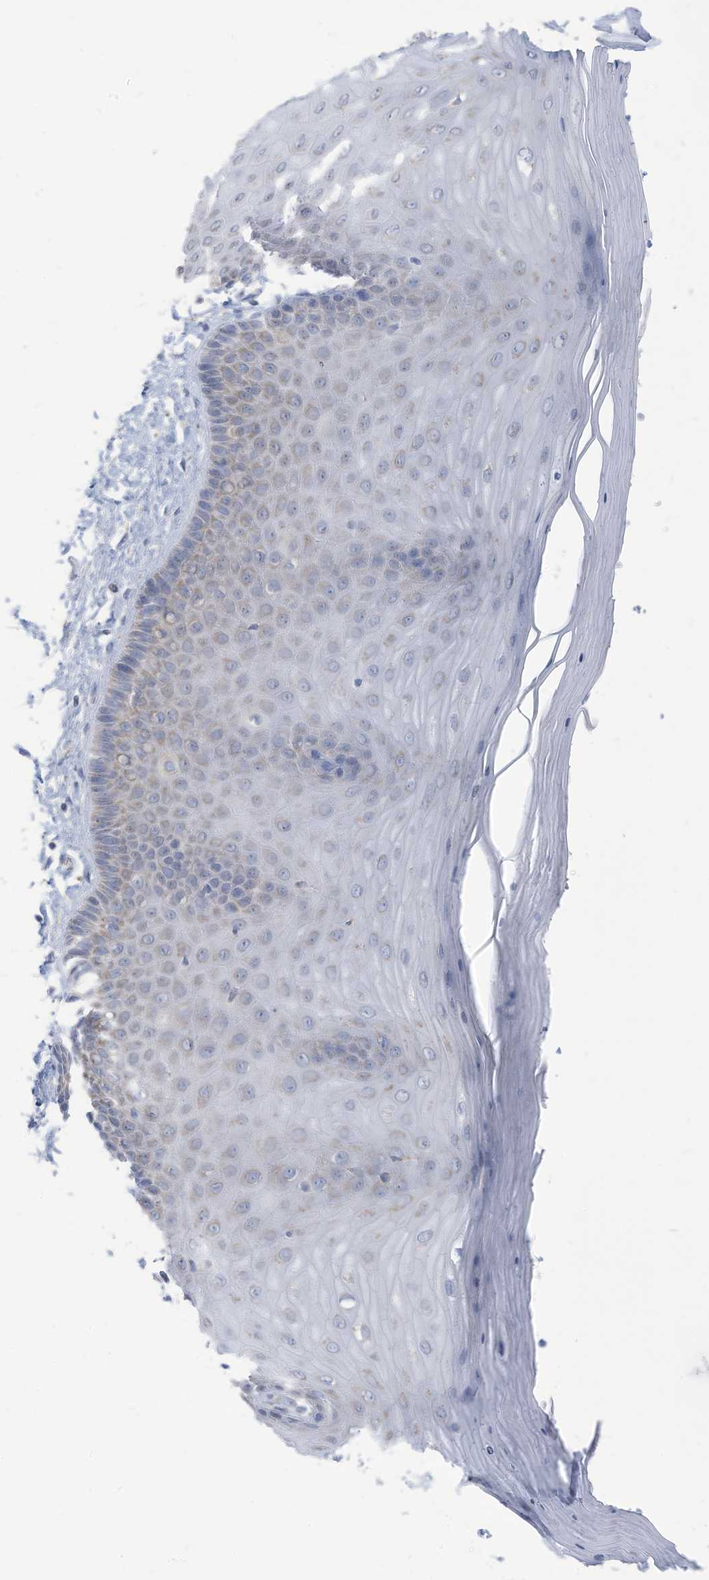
{"staining": {"intensity": "moderate", "quantity": "<25%", "location": "cytoplasmic/membranous"}, "tissue": "cervix", "cell_type": "Glandular cells", "image_type": "normal", "snomed": [{"axis": "morphology", "description": "Normal tissue, NOS"}, {"axis": "topography", "description": "Cervix"}], "caption": "High-magnification brightfield microscopy of normal cervix stained with DAB (brown) and counterstained with hematoxylin (blue). glandular cells exhibit moderate cytoplasmic/membranous positivity is present in approximately<25% of cells. The protein of interest is shown in brown color, while the nuclei are stained blue.", "gene": "NLN", "patient": {"sex": "female", "age": 55}}